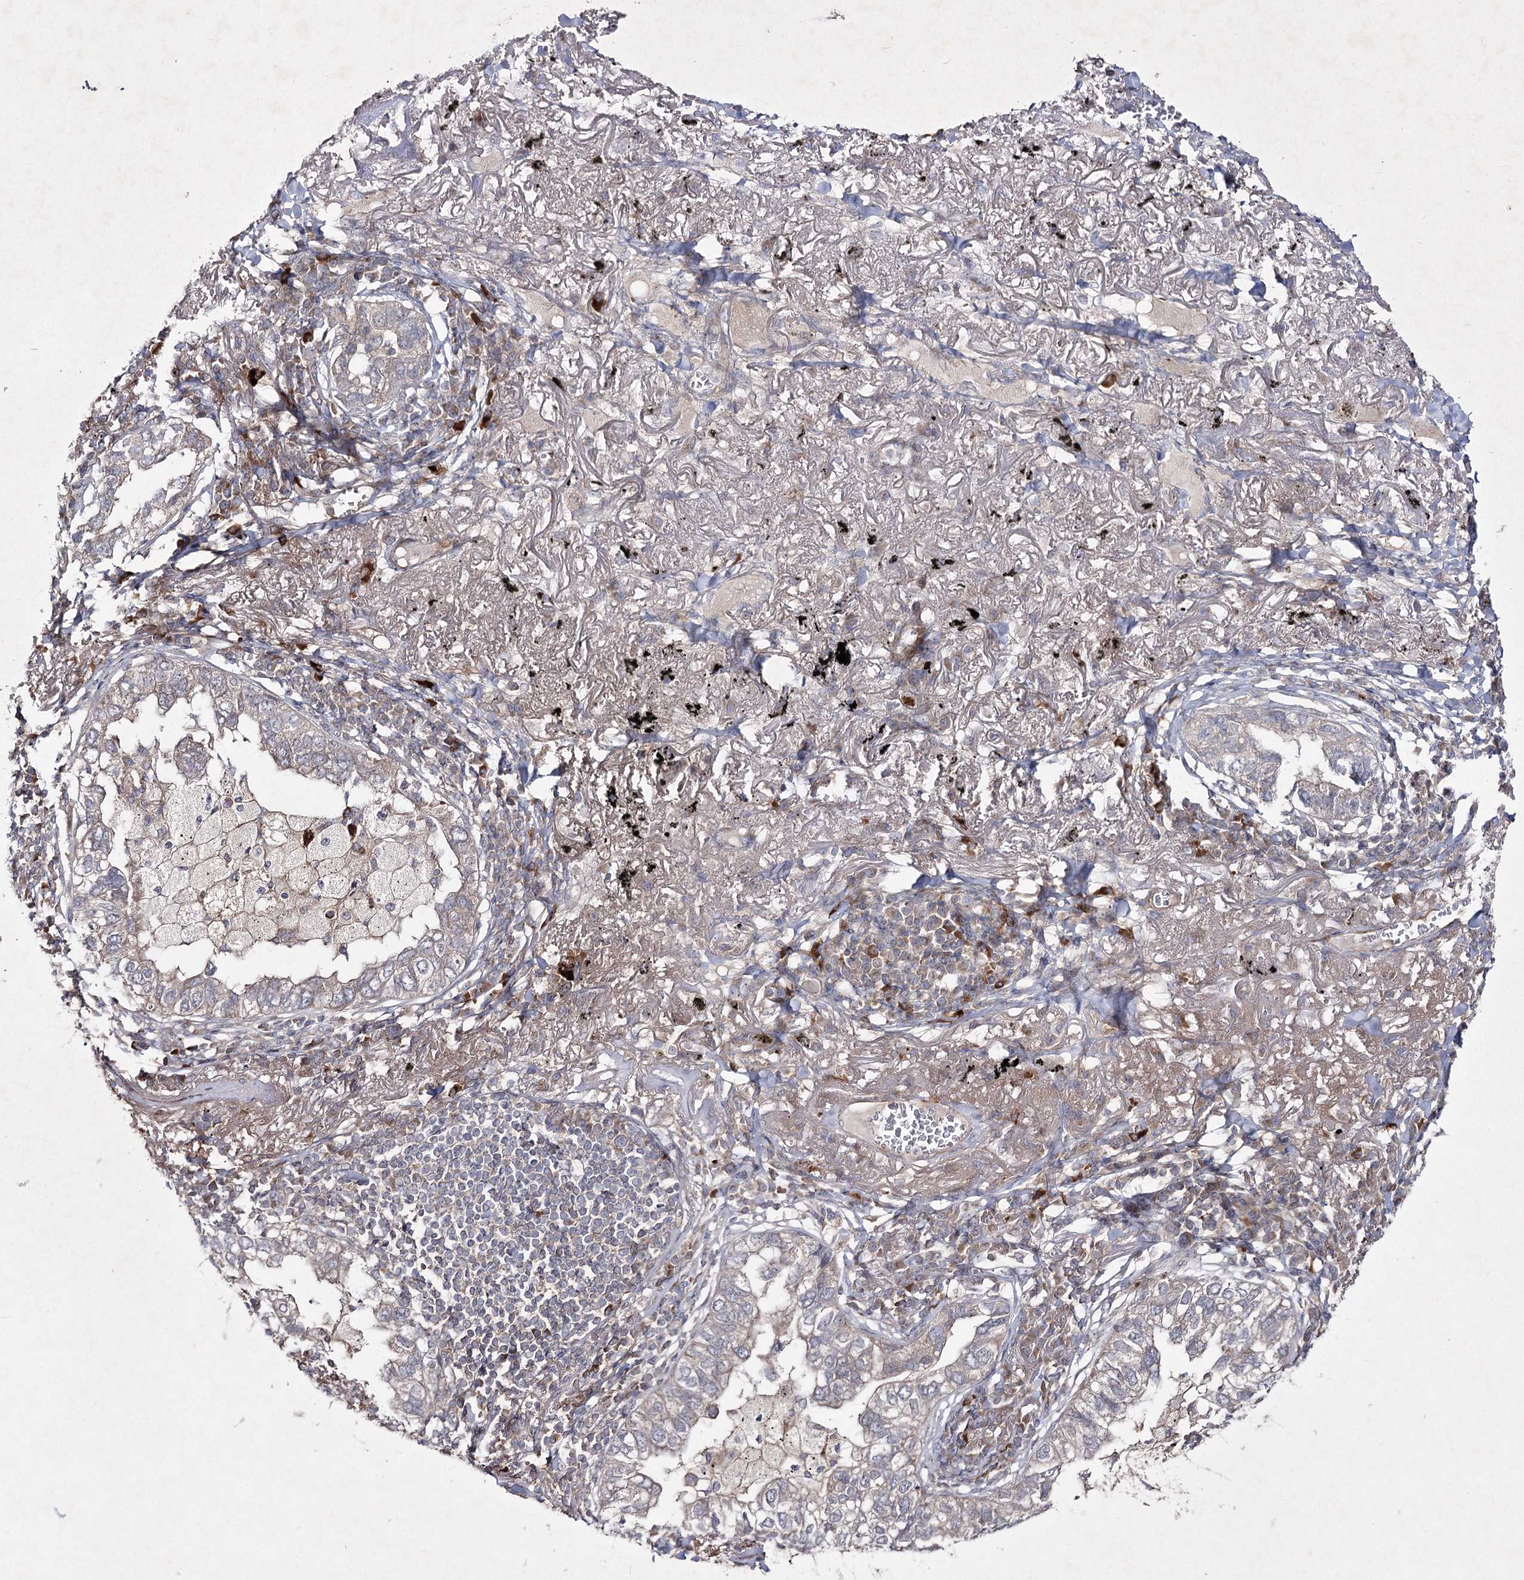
{"staining": {"intensity": "negative", "quantity": "none", "location": "none"}, "tissue": "lung cancer", "cell_type": "Tumor cells", "image_type": "cancer", "snomed": [{"axis": "morphology", "description": "Adenocarcinoma, NOS"}, {"axis": "topography", "description": "Lung"}], "caption": "Lung adenocarcinoma was stained to show a protein in brown. There is no significant expression in tumor cells.", "gene": "CIB2", "patient": {"sex": "male", "age": 65}}